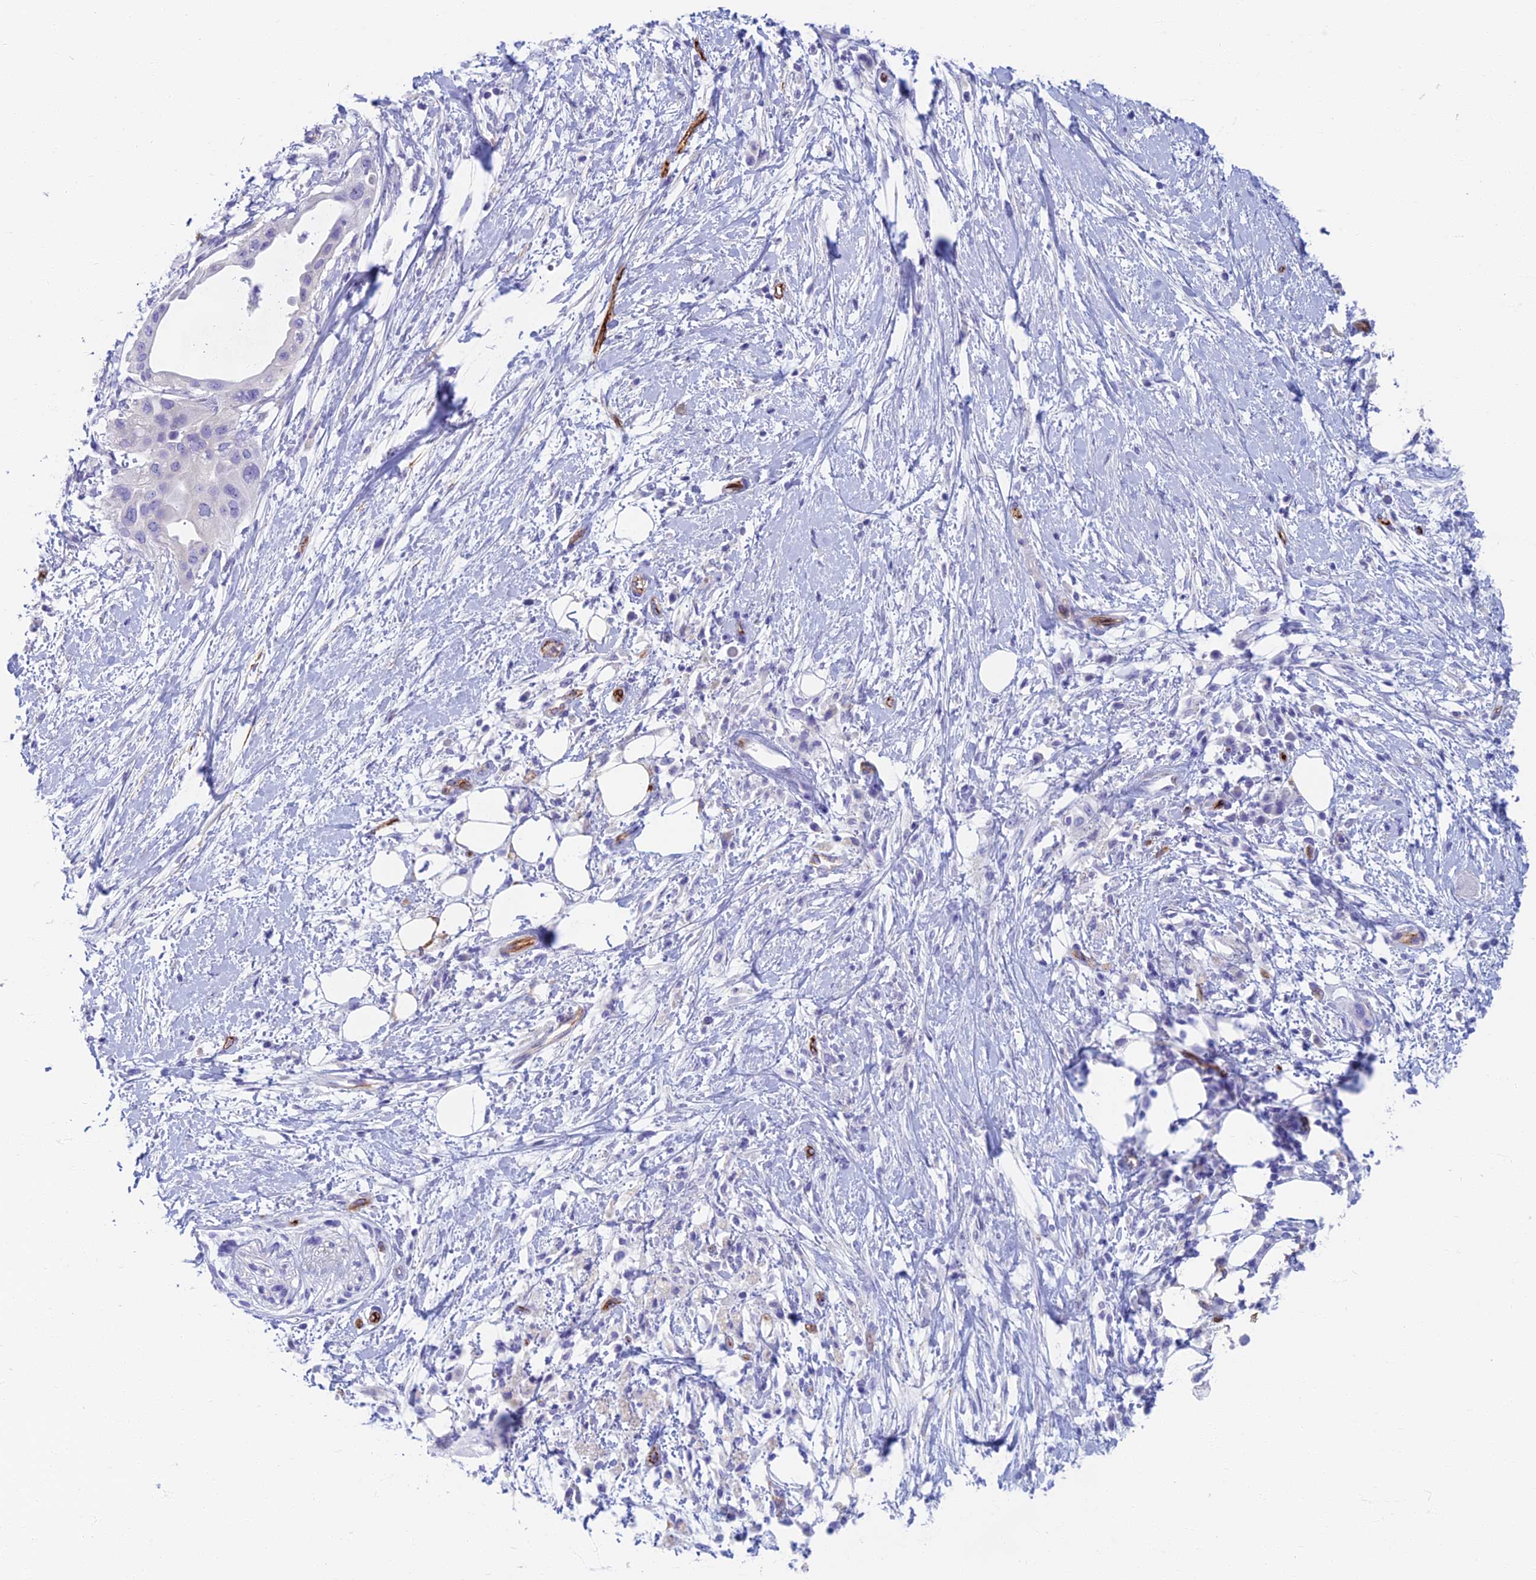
{"staining": {"intensity": "negative", "quantity": "none", "location": "none"}, "tissue": "pancreatic cancer", "cell_type": "Tumor cells", "image_type": "cancer", "snomed": [{"axis": "morphology", "description": "Adenocarcinoma, NOS"}, {"axis": "topography", "description": "Pancreas"}], "caption": "An immunohistochemistry (IHC) image of pancreatic adenocarcinoma is shown. There is no staining in tumor cells of pancreatic adenocarcinoma.", "gene": "ETFRF1", "patient": {"sex": "male", "age": 68}}